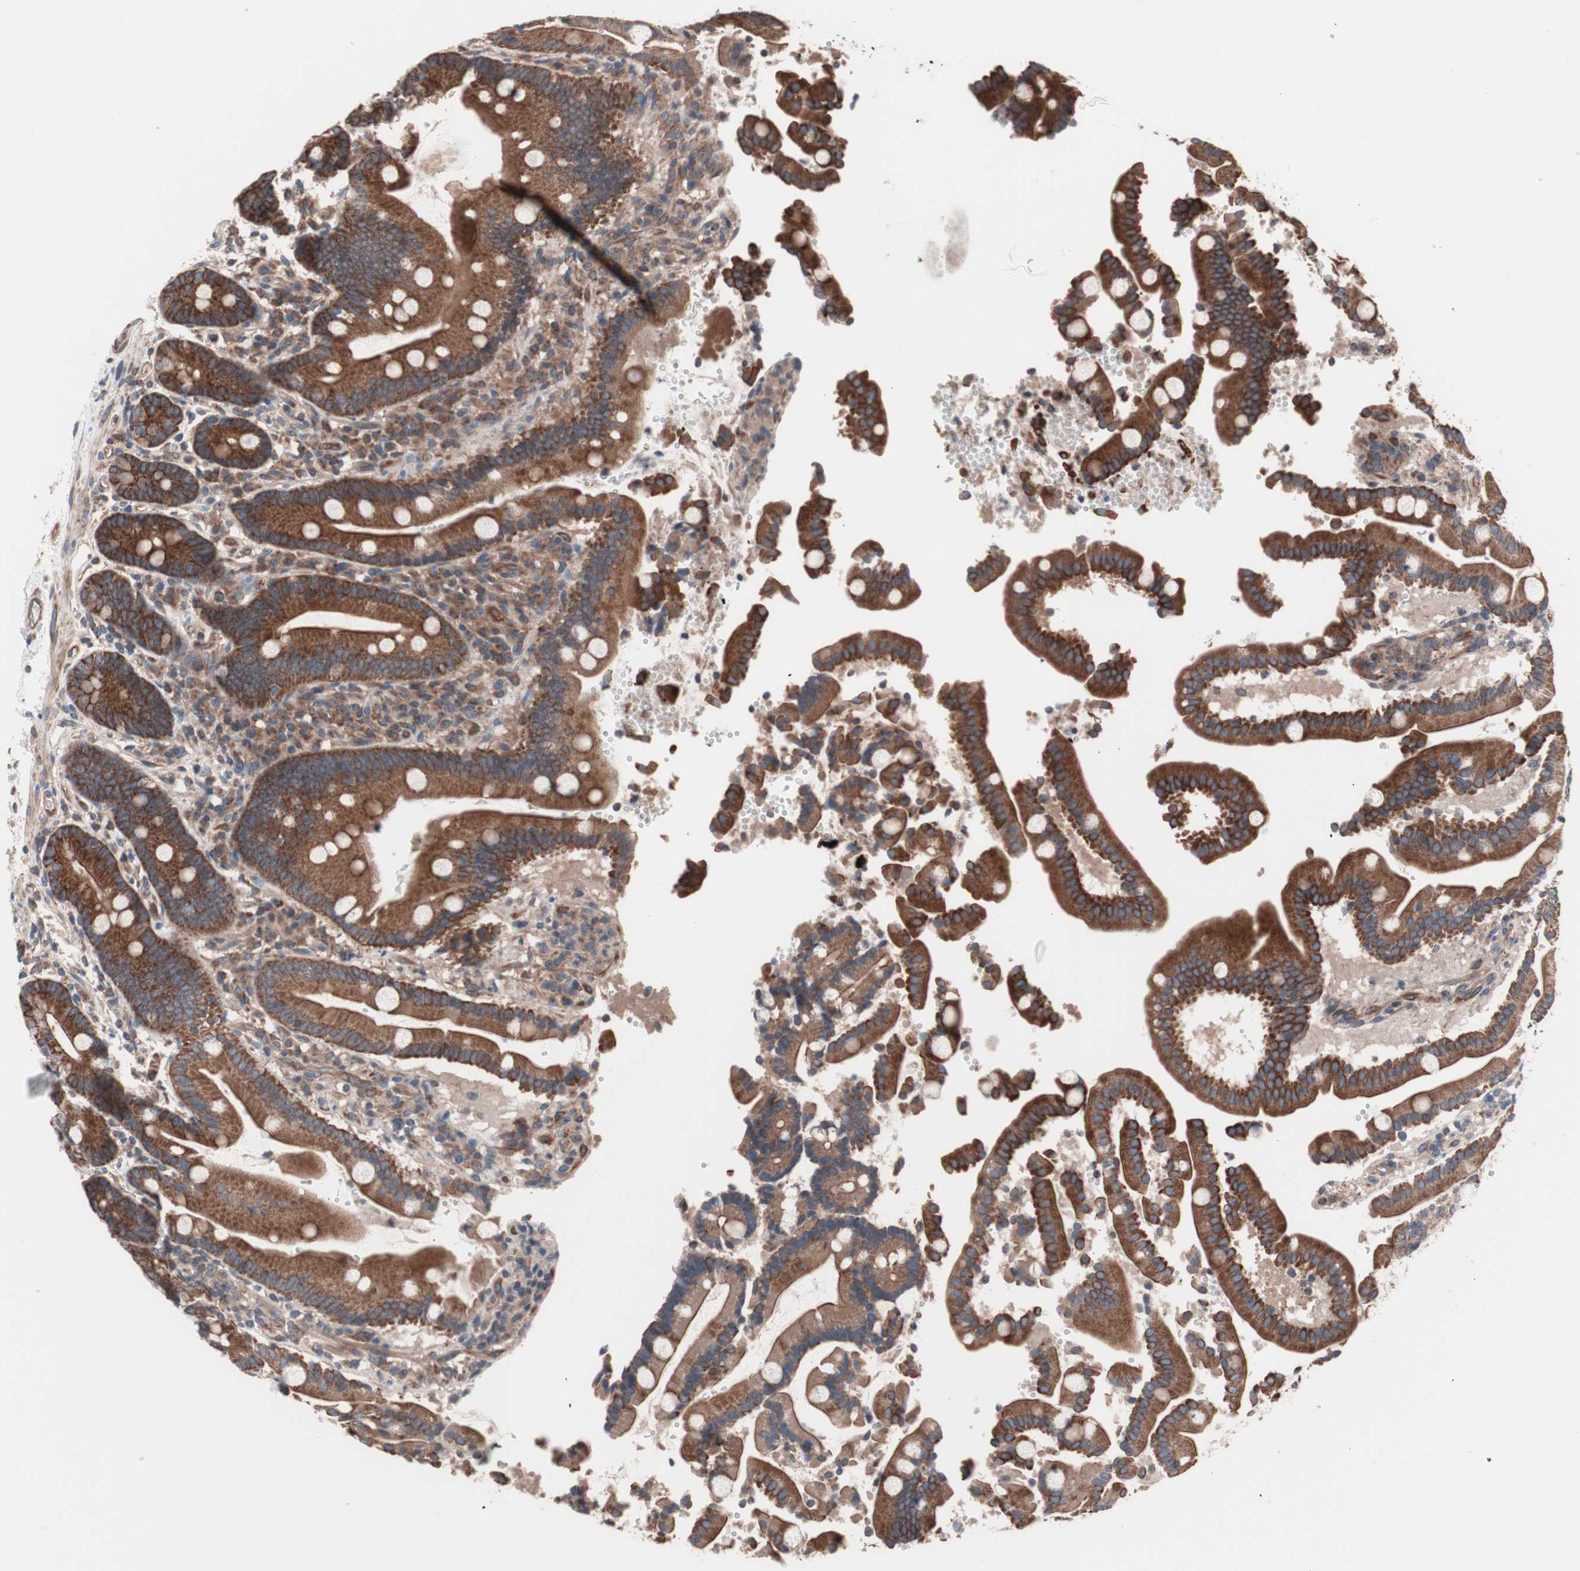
{"staining": {"intensity": "strong", "quantity": ">75%", "location": "cytoplasmic/membranous"}, "tissue": "duodenum", "cell_type": "Glandular cells", "image_type": "normal", "snomed": [{"axis": "morphology", "description": "Normal tissue, NOS"}, {"axis": "topography", "description": "Small intestine, NOS"}], "caption": "A brown stain highlights strong cytoplasmic/membranous expression of a protein in glandular cells of benign human duodenum. (Stains: DAB (3,3'-diaminobenzidine) in brown, nuclei in blue, Microscopy: brightfield microscopy at high magnification).", "gene": "CTTNBP2NL", "patient": {"sex": "female", "age": 71}}